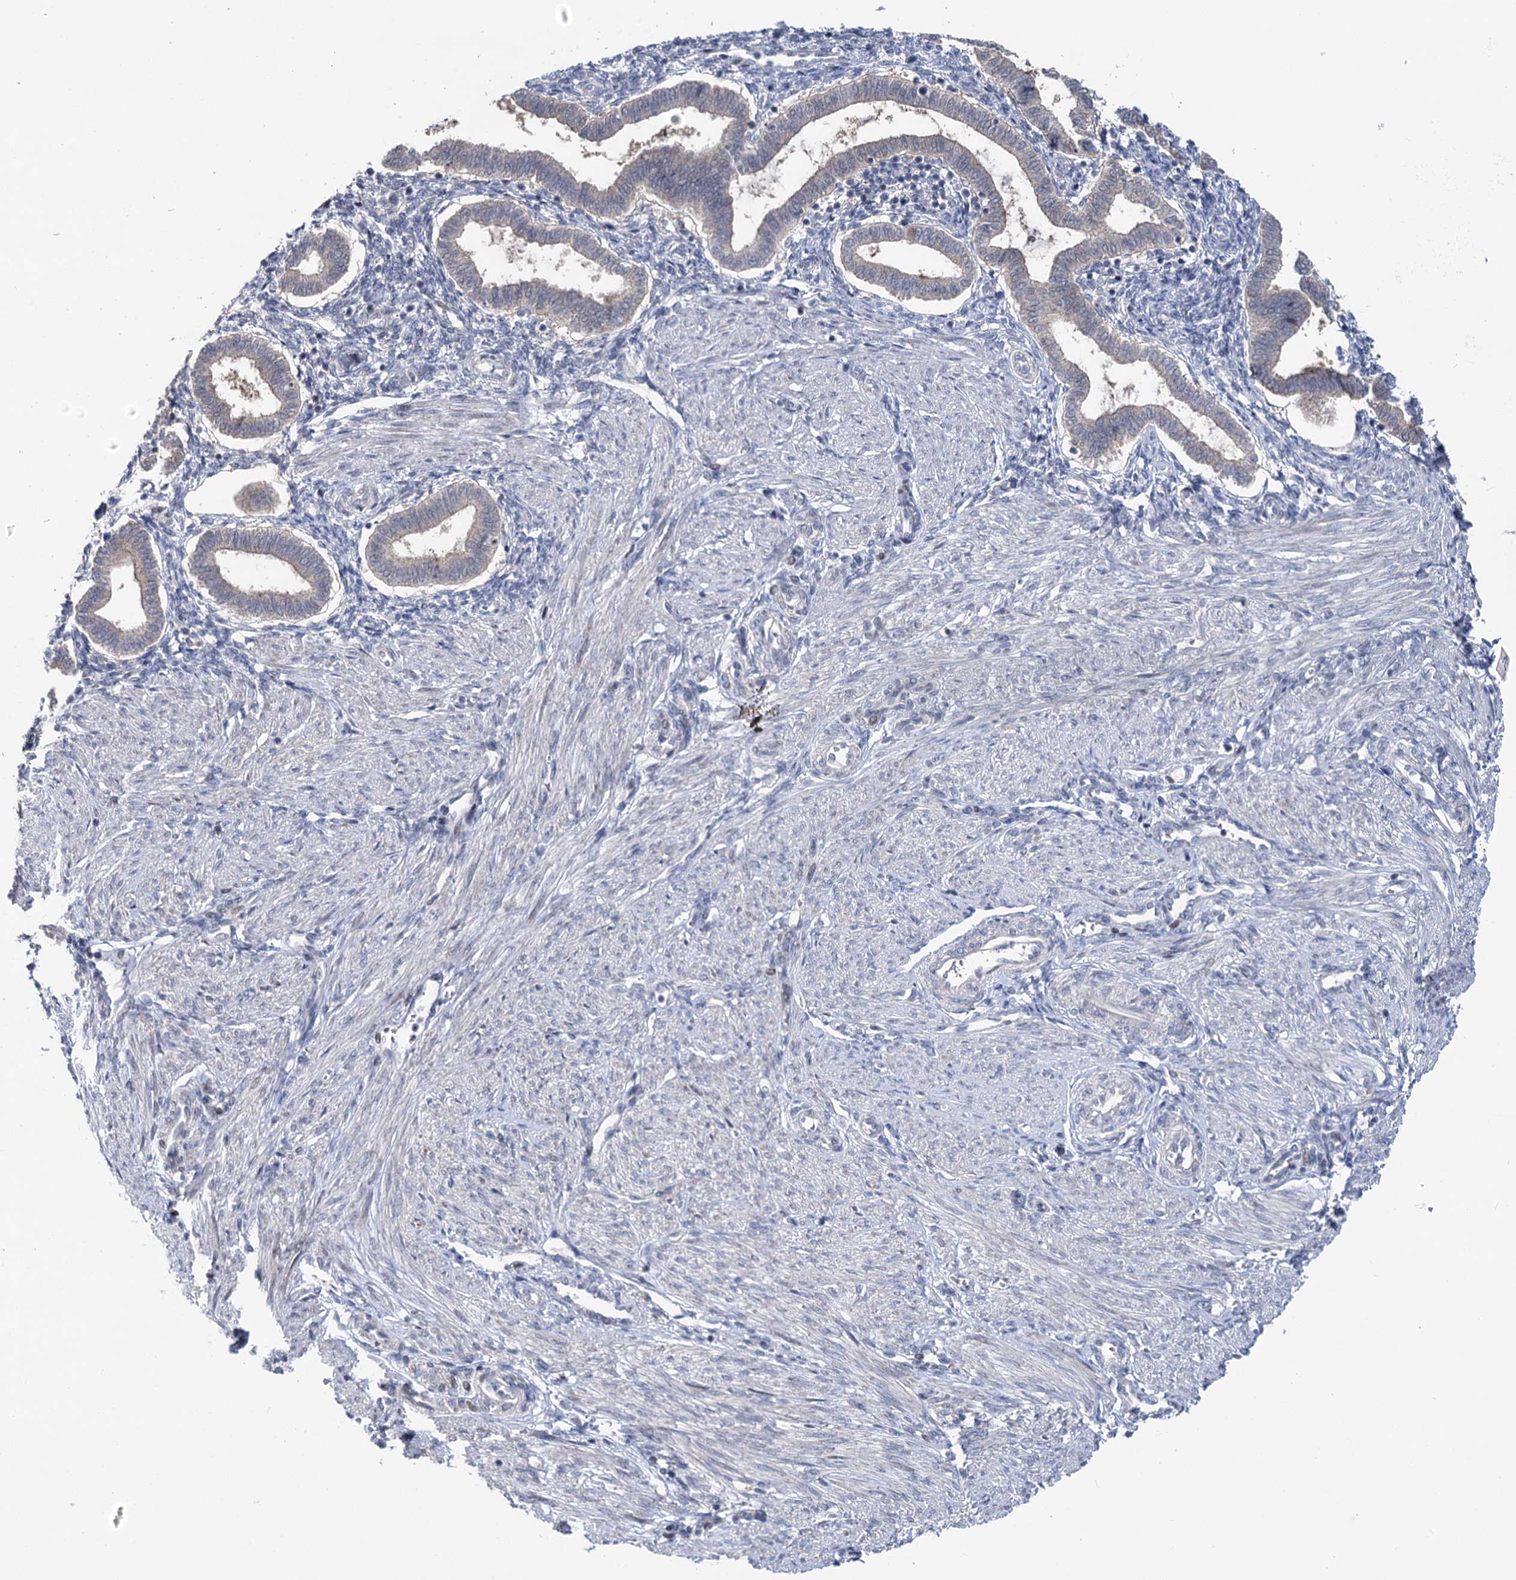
{"staining": {"intensity": "negative", "quantity": "none", "location": "none"}, "tissue": "endometrium", "cell_type": "Cells in endometrial stroma", "image_type": "normal", "snomed": [{"axis": "morphology", "description": "Normal tissue, NOS"}, {"axis": "topography", "description": "Endometrium"}], "caption": "Immunohistochemistry histopathology image of unremarkable endometrium: human endometrium stained with DAB displays no significant protein positivity in cells in endometrial stroma.", "gene": "PTGR1", "patient": {"sex": "female", "age": 24}}